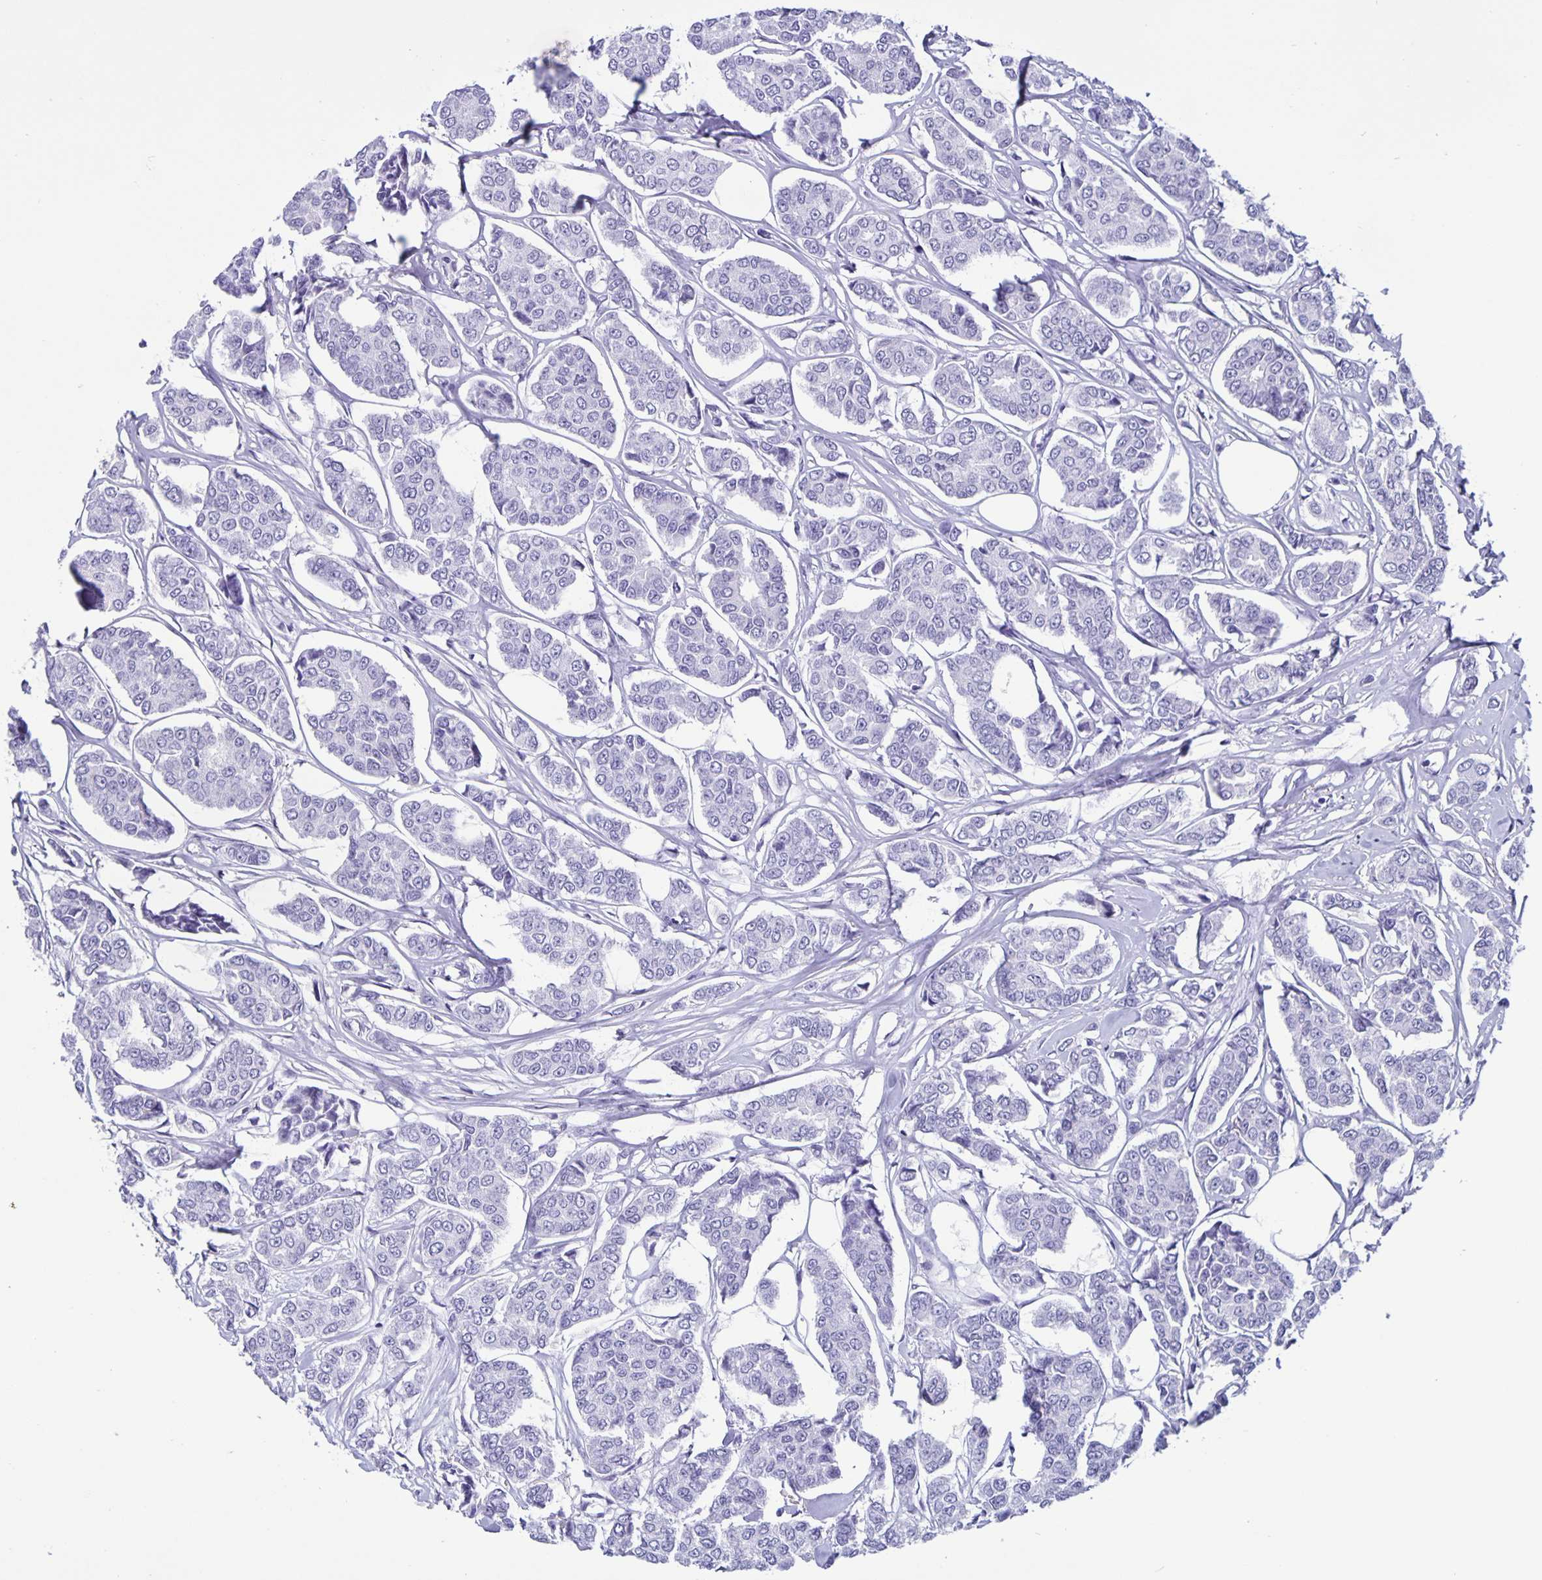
{"staining": {"intensity": "negative", "quantity": "none", "location": "none"}, "tissue": "breast cancer", "cell_type": "Tumor cells", "image_type": "cancer", "snomed": [{"axis": "morphology", "description": "Duct carcinoma"}, {"axis": "topography", "description": "Breast"}], "caption": "The micrograph reveals no staining of tumor cells in breast cancer.", "gene": "BPIFA3", "patient": {"sex": "female", "age": 94}}